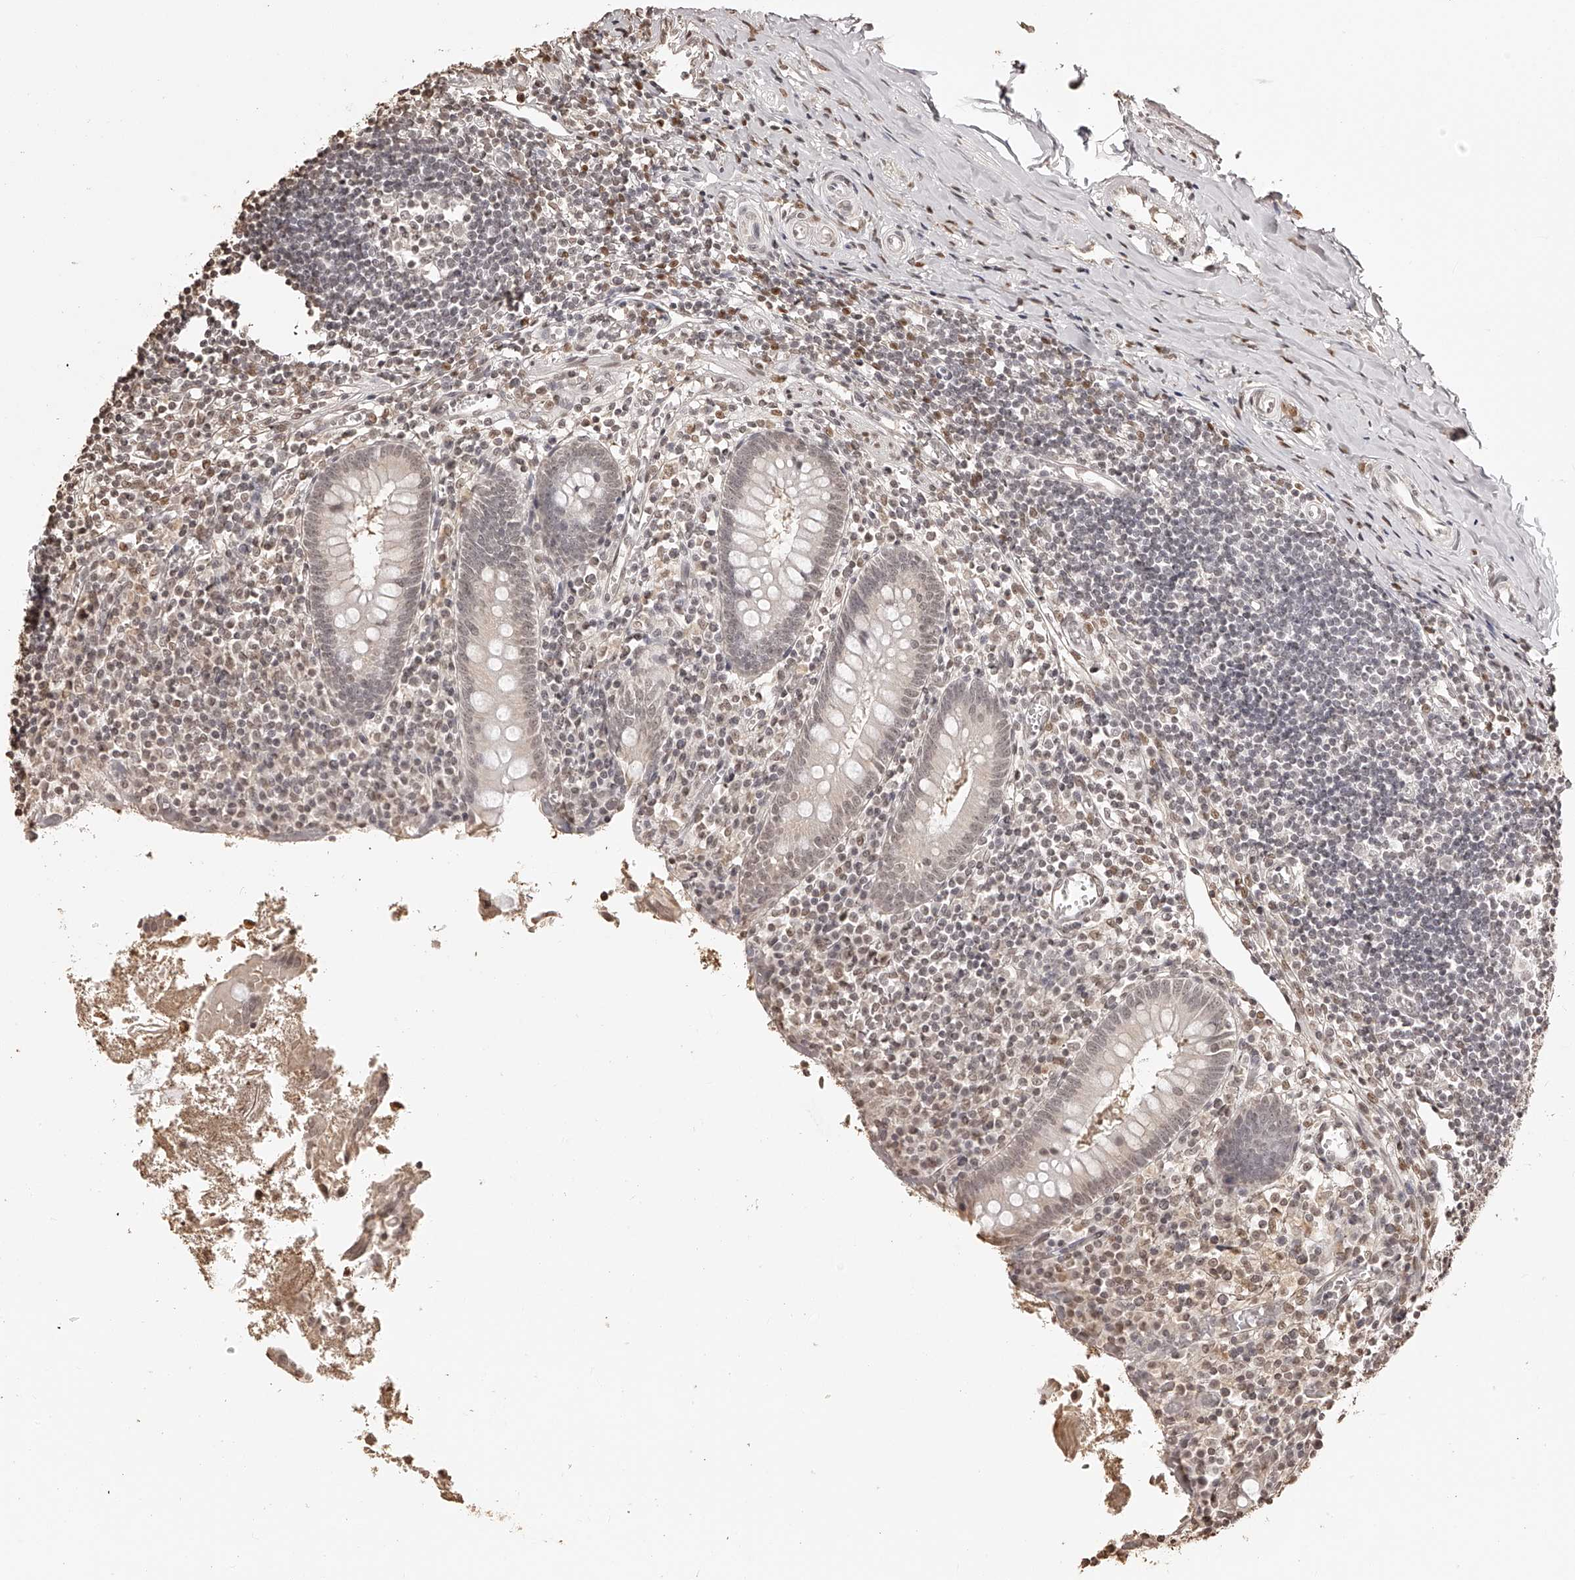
{"staining": {"intensity": "weak", "quantity": ">75%", "location": "nuclear"}, "tissue": "appendix", "cell_type": "Glandular cells", "image_type": "normal", "snomed": [{"axis": "morphology", "description": "Normal tissue, NOS"}, {"axis": "topography", "description": "Appendix"}], "caption": "This micrograph demonstrates IHC staining of unremarkable human appendix, with low weak nuclear positivity in approximately >75% of glandular cells.", "gene": "ZNF503", "patient": {"sex": "female", "age": 17}}